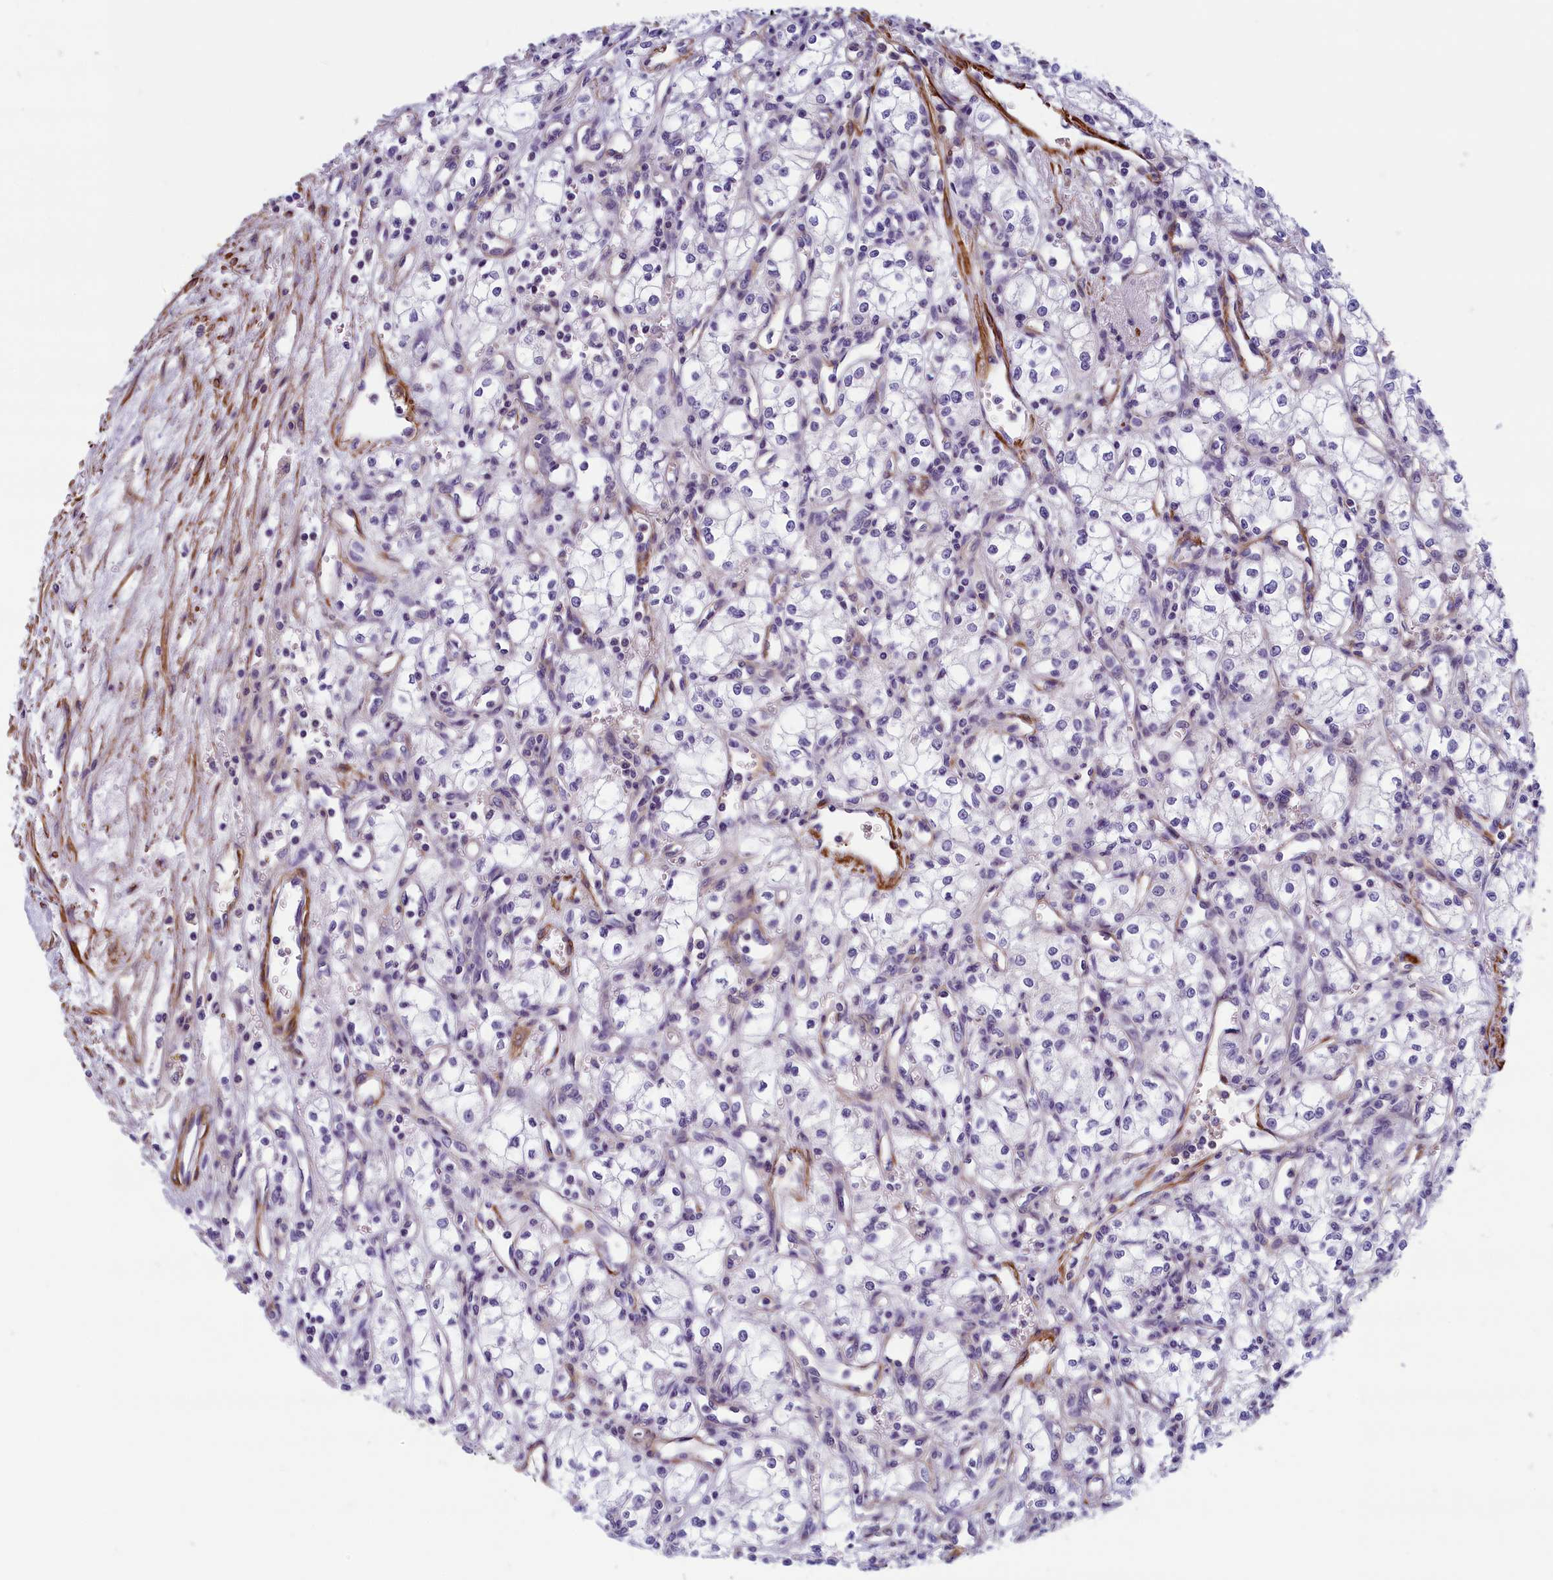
{"staining": {"intensity": "negative", "quantity": "none", "location": "none"}, "tissue": "renal cancer", "cell_type": "Tumor cells", "image_type": "cancer", "snomed": [{"axis": "morphology", "description": "Adenocarcinoma, NOS"}, {"axis": "topography", "description": "Kidney"}], "caption": "DAB (3,3'-diaminobenzidine) immunohistochemical staining of renal cancer (adenocarcinoma) shows no significant positivity in tumor cells.", "gene": "BCL2L13", "patient": {"sex": "male", "age": 59}}